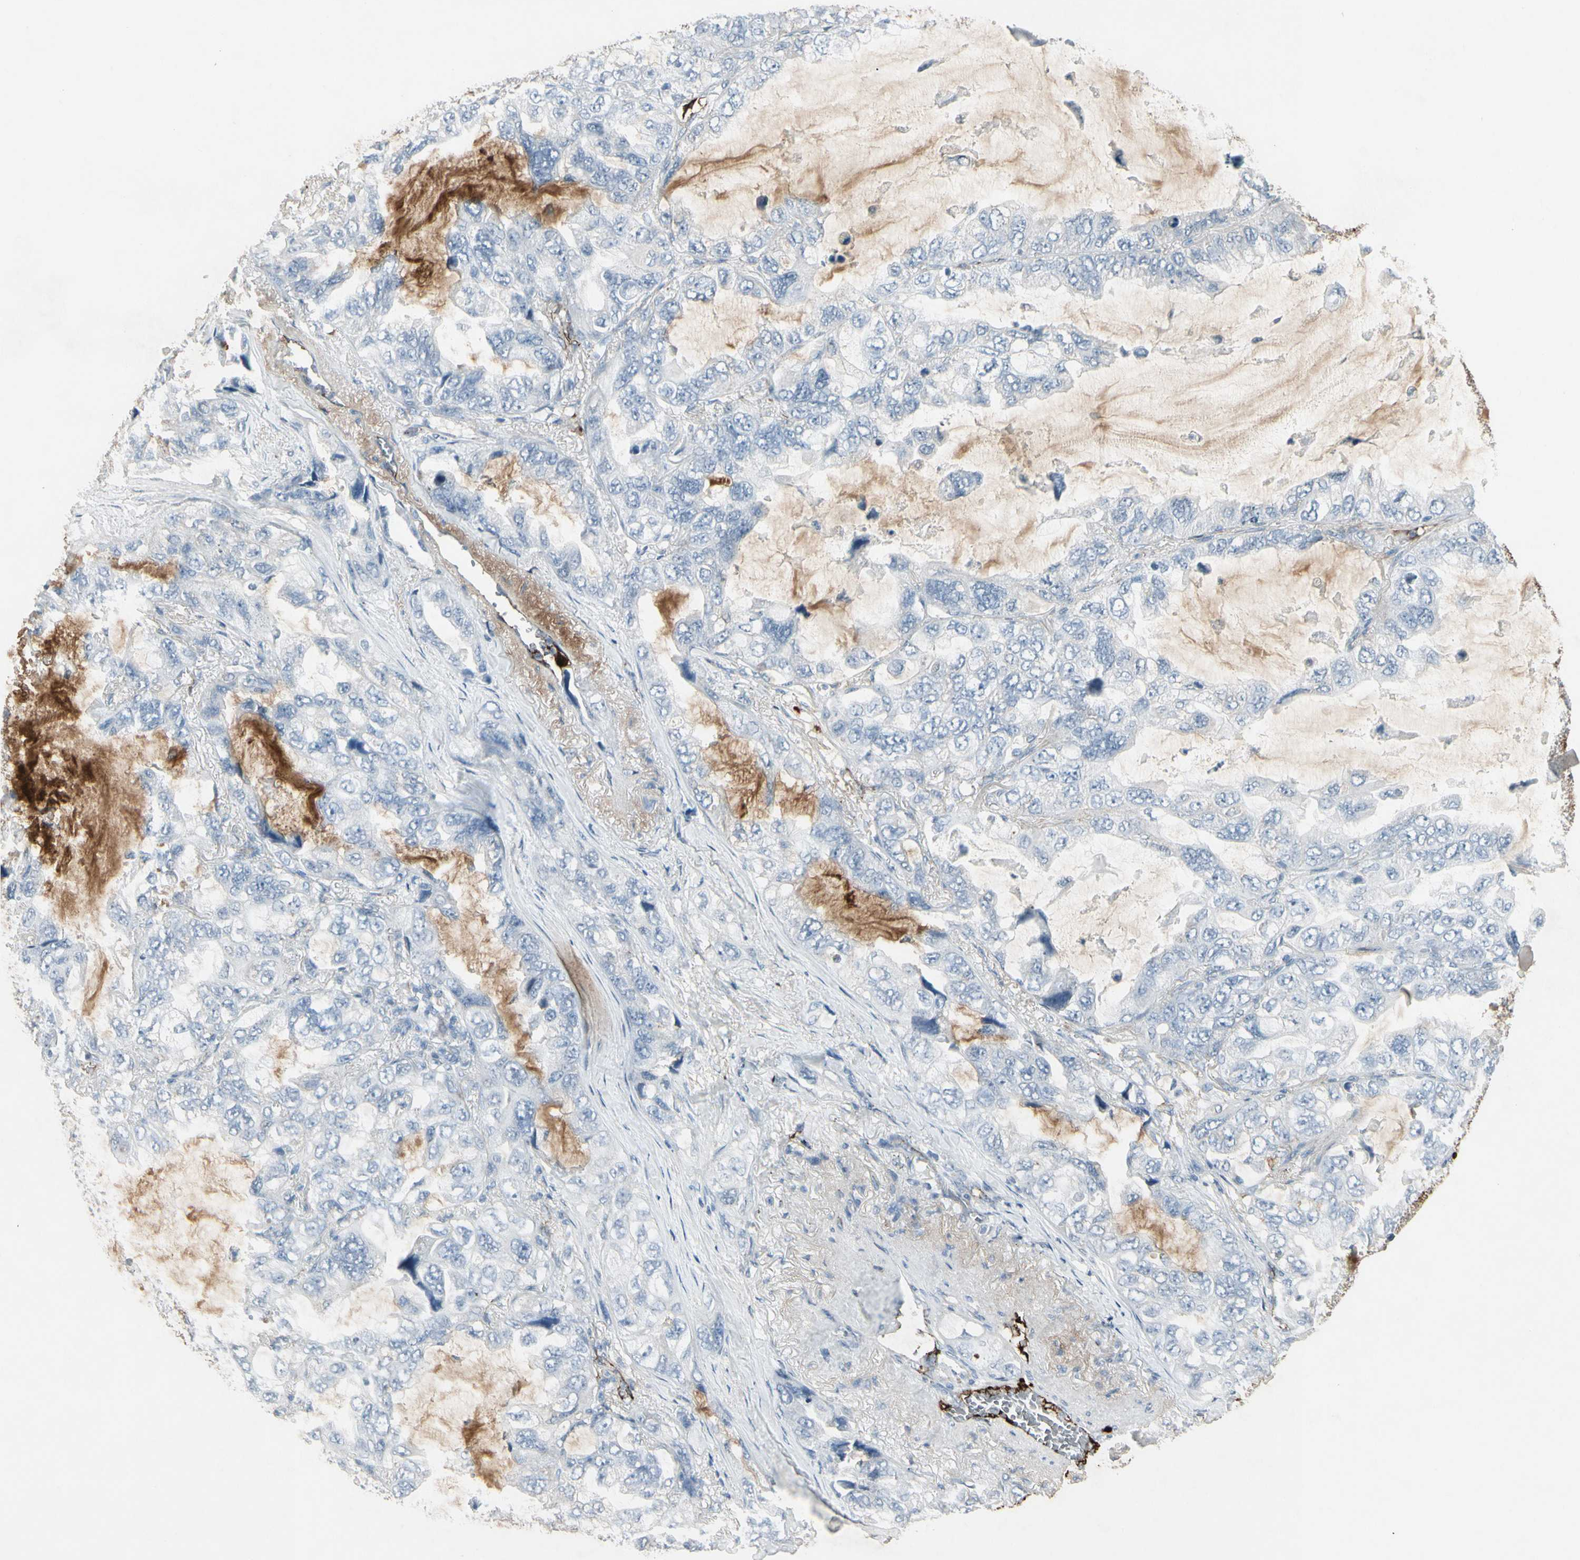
{"staining": {"intensity": "negative", "quantity": "none", "location": "none"}, "tissue": "lung cancer", "cell_type": "Tumor cells", "image_type": "cancer", "snomed": [{"axis": "morphology", "description": "Squamous cell carcinoma, NOS"}, {"axis": "topography", "description": "Lung"}], "caption": "DAB immunohistochemical staining of human lung cancer (squamous cell carcinoma) displays no significant positivity in tumor cells.", "gene": "IGHM", "patient": {"sex": "female", "age": 73}}